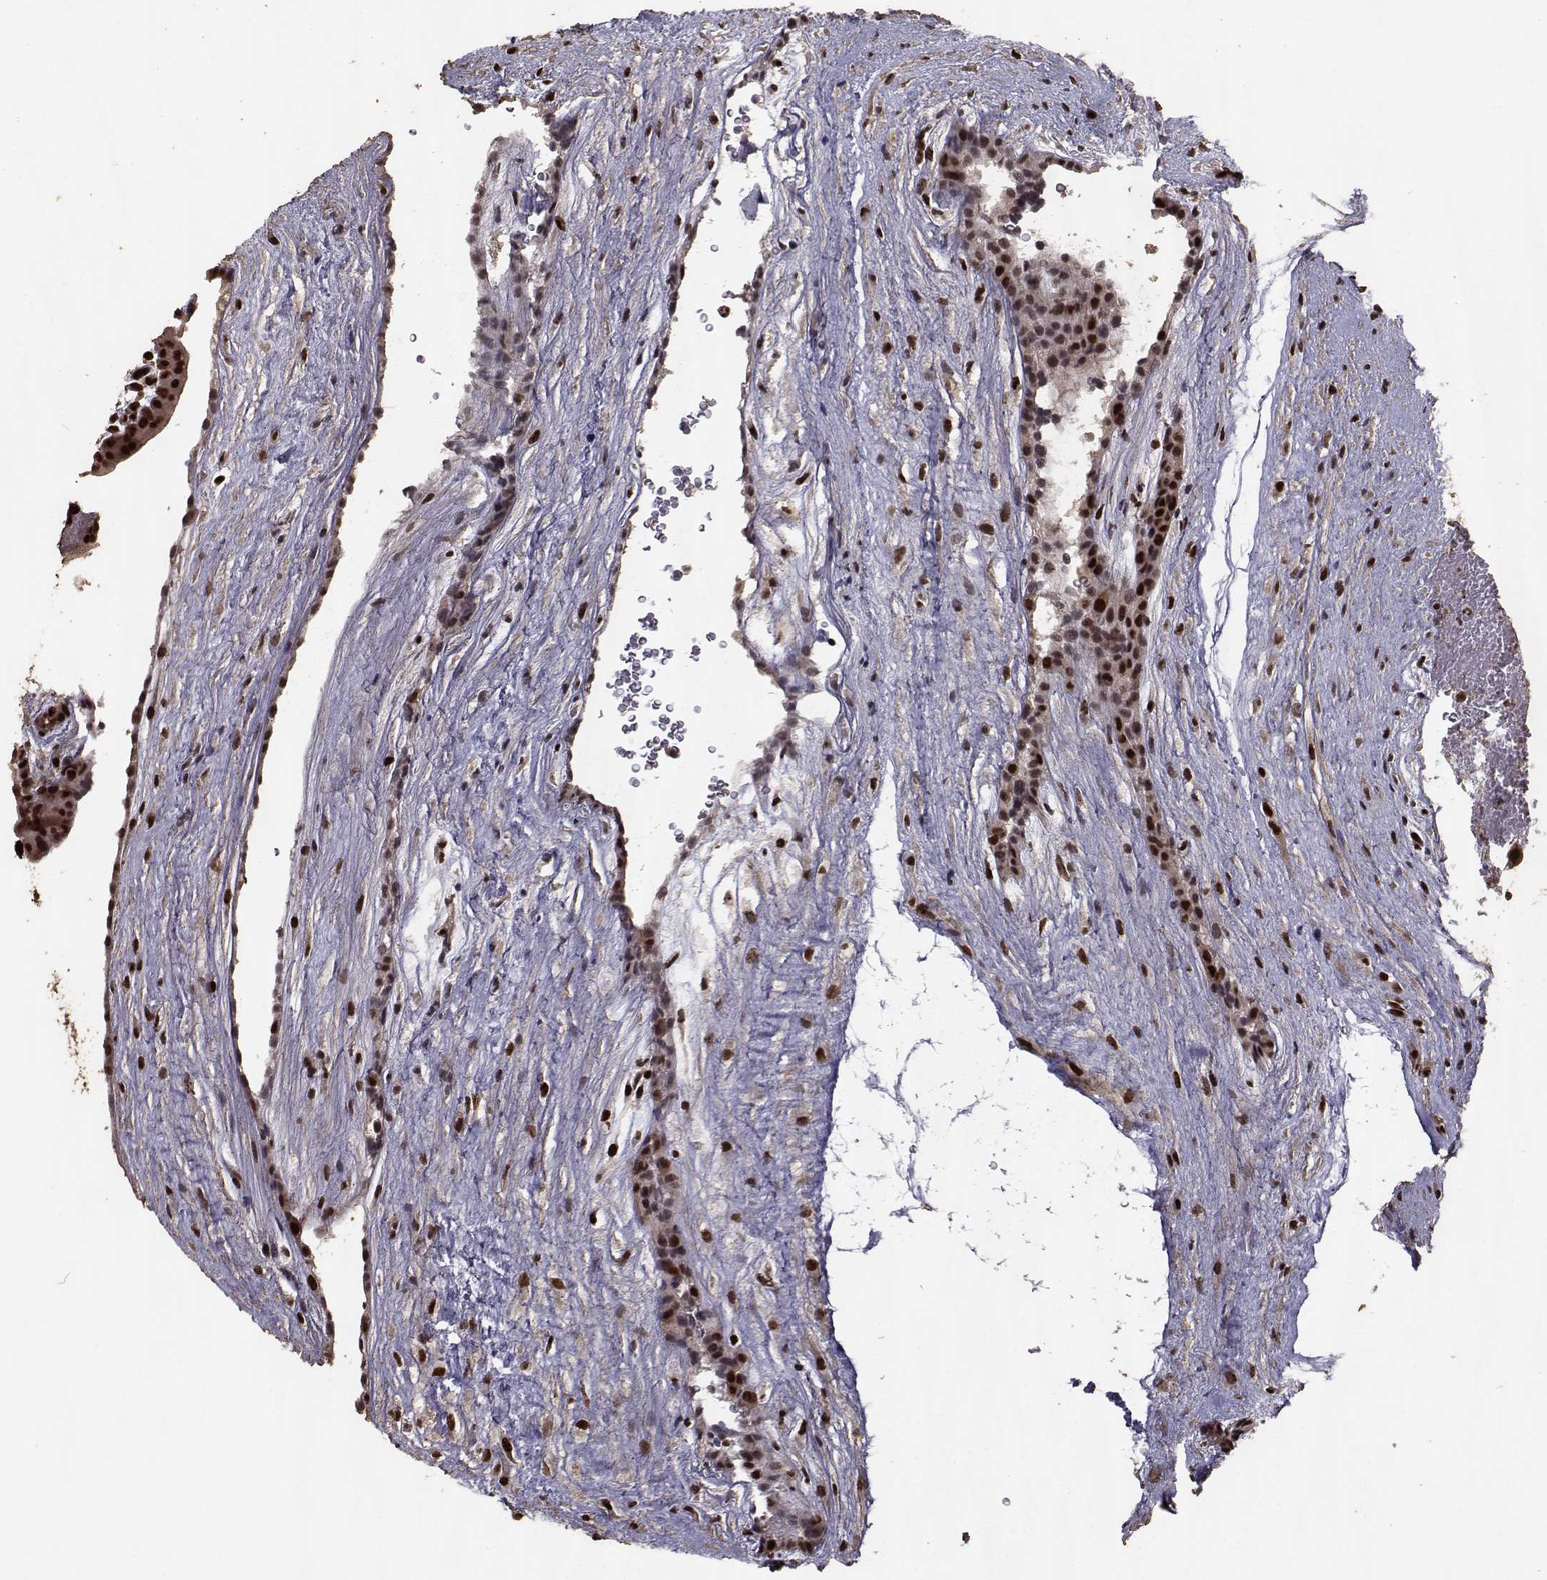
{"staining": {"intensity": "strong", "quantity": ">75%", "location": "cytoplasmic/membranous,nuclear"}, "tissue": "placenta", "cell_type": "Decidual cells", "image_type": "normal", "snomed": [{"axis": "morphology", "description": "Normal tissue, NOS"}, {"axis": "topography", "description": "Placenta"}], "caption": "A high-resolution photomicrograph shows immunohistochemistry staining of normal placenta, which demonstrates strong cytoplasmic/membranous,nuclear positivity in about >75% of decidual cells. The staining is performed using DAB (3,3'-diaminobenzidine) brown chromogen to label protein expression. The nuclei are counter-stained blue using hematoxylin.", "gene": "SF1", "patient": {"sex": "female", "age": 19}}